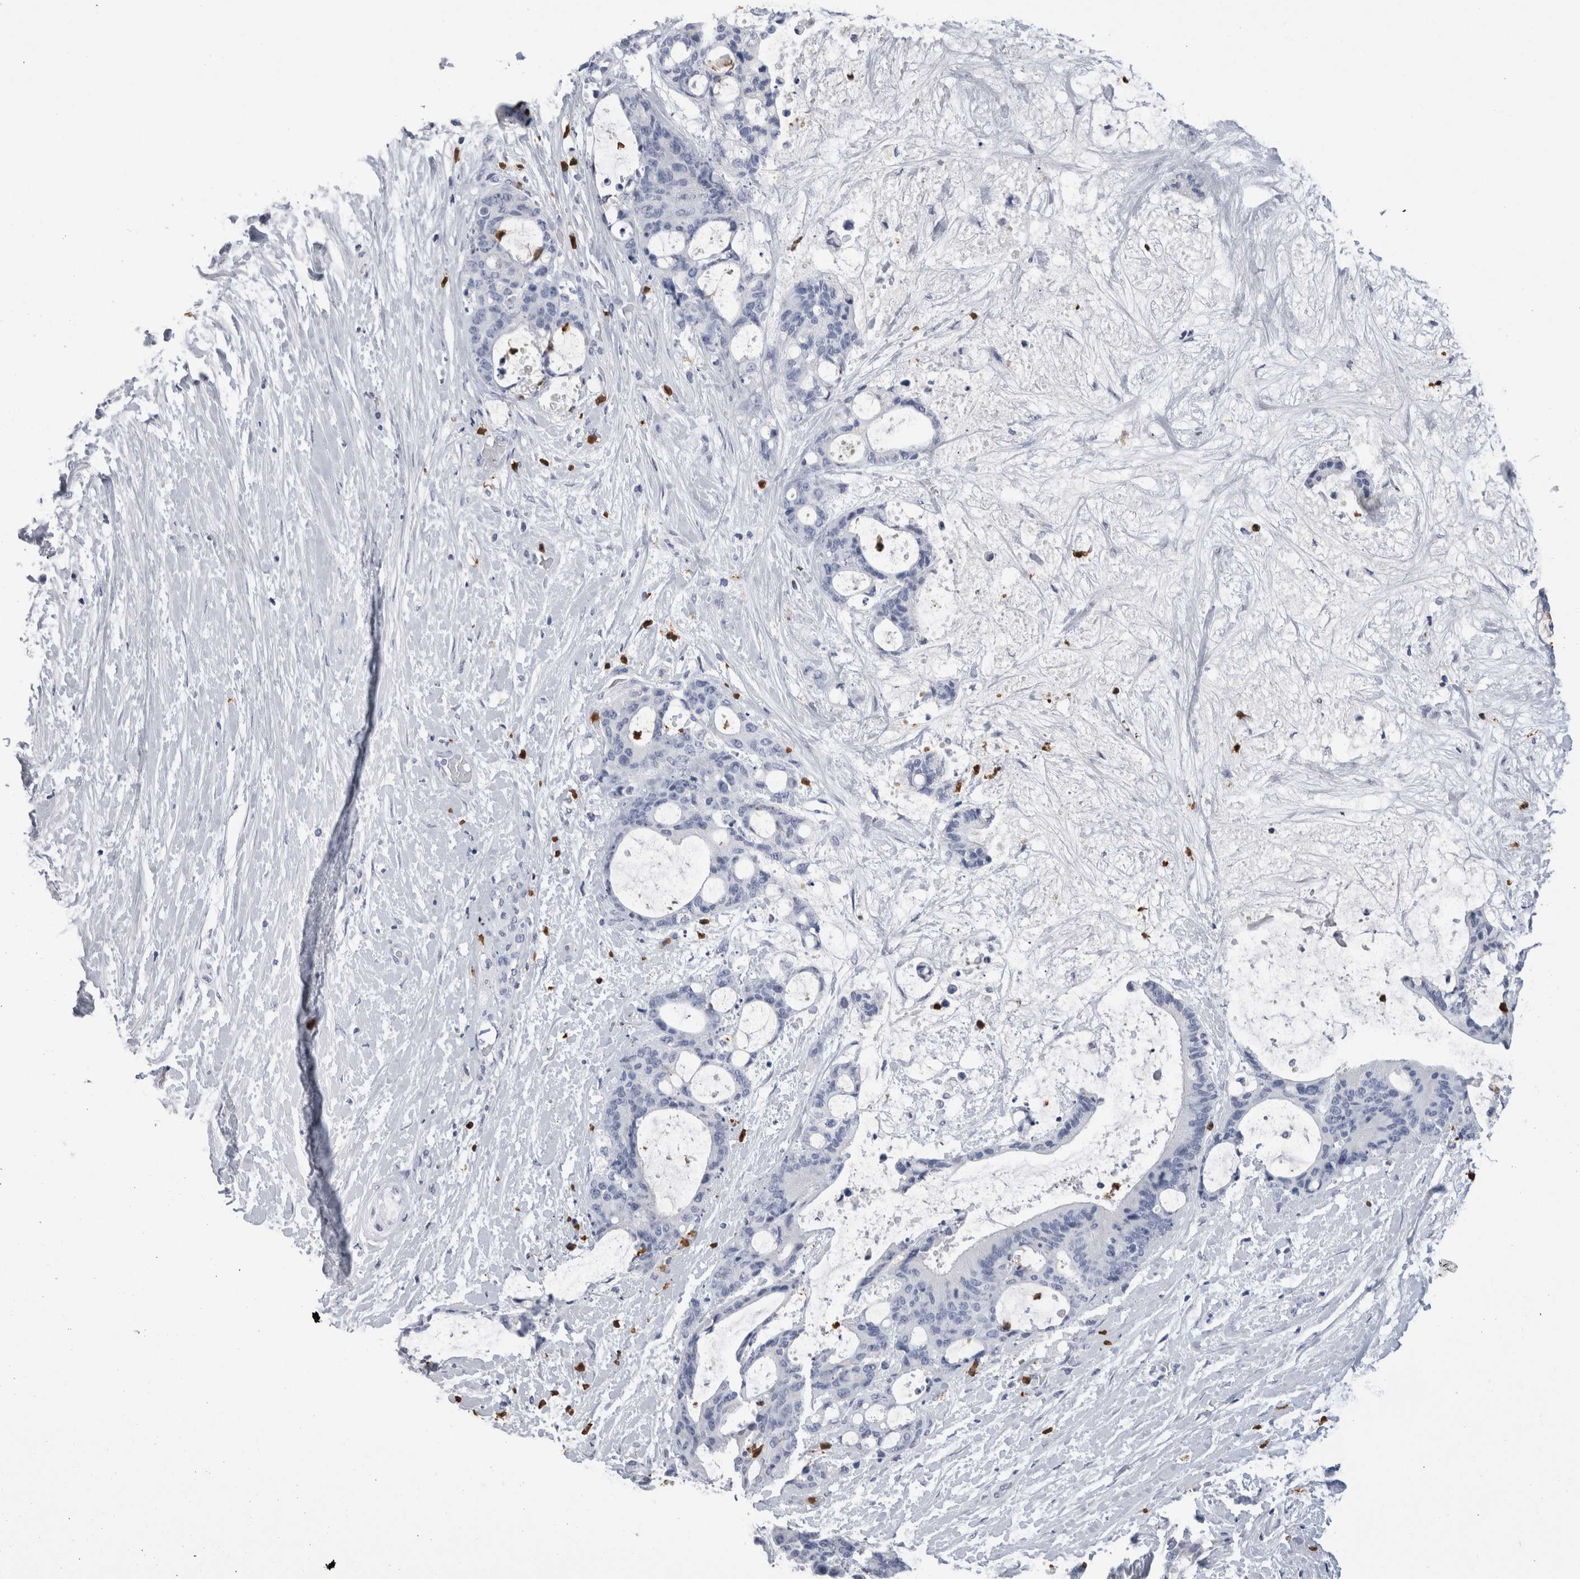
{"staining": {"intensity": "negative", "quantity": "none", "location": "none"}, "tissue": "liver cancer", "cell_type": "Tumor cells", "image_type": "cancer", "snomed": [{"axis": "morphology", "description": "Cholangiocarcinoma"}, {"axis": "topography", "description": "Liver"}], "caption": "An image of human liver cholangiocarcinoma is negative for staining in tumor cells.", "gene": "S100A12", "patient": {"sex": "female", "age": 73}}